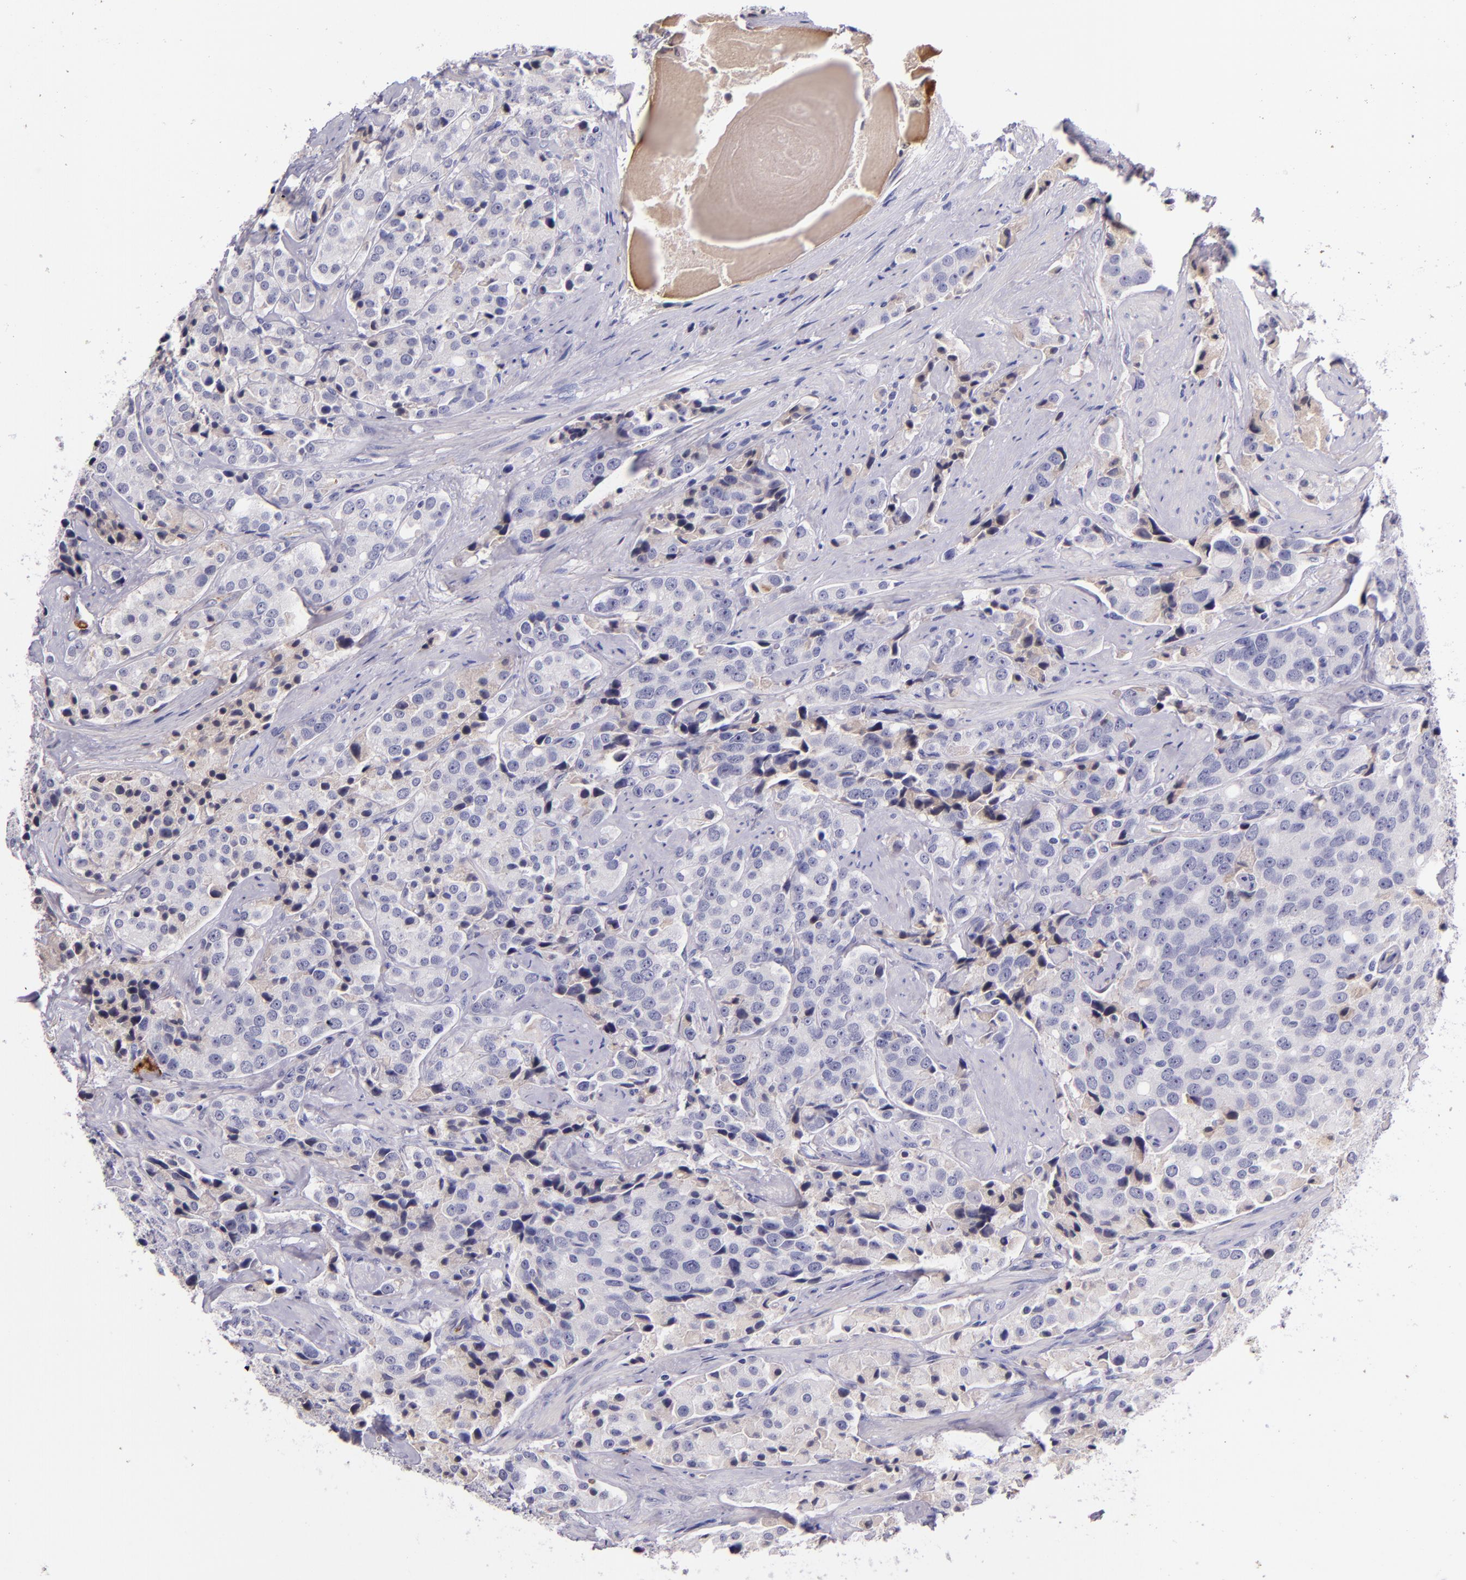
{"staining": {"intensity": "negative", "quantity": "none", "location": "none"}, "tissue": "prostate cancer", "cell_type": "Tumor cells", "image_type": "cancer", "snomed": [{"axis": "morphology", "description": "Adenocarcinoma, Medium grade"}, {"axis": "topography", "description": "Prostate"}], "caption": "Immunohistochemical staining of human prostate cancer displays no significant expression in tumor cells.", "gene": "KNG1", "patient": {"sex": "male", "age": 70}}